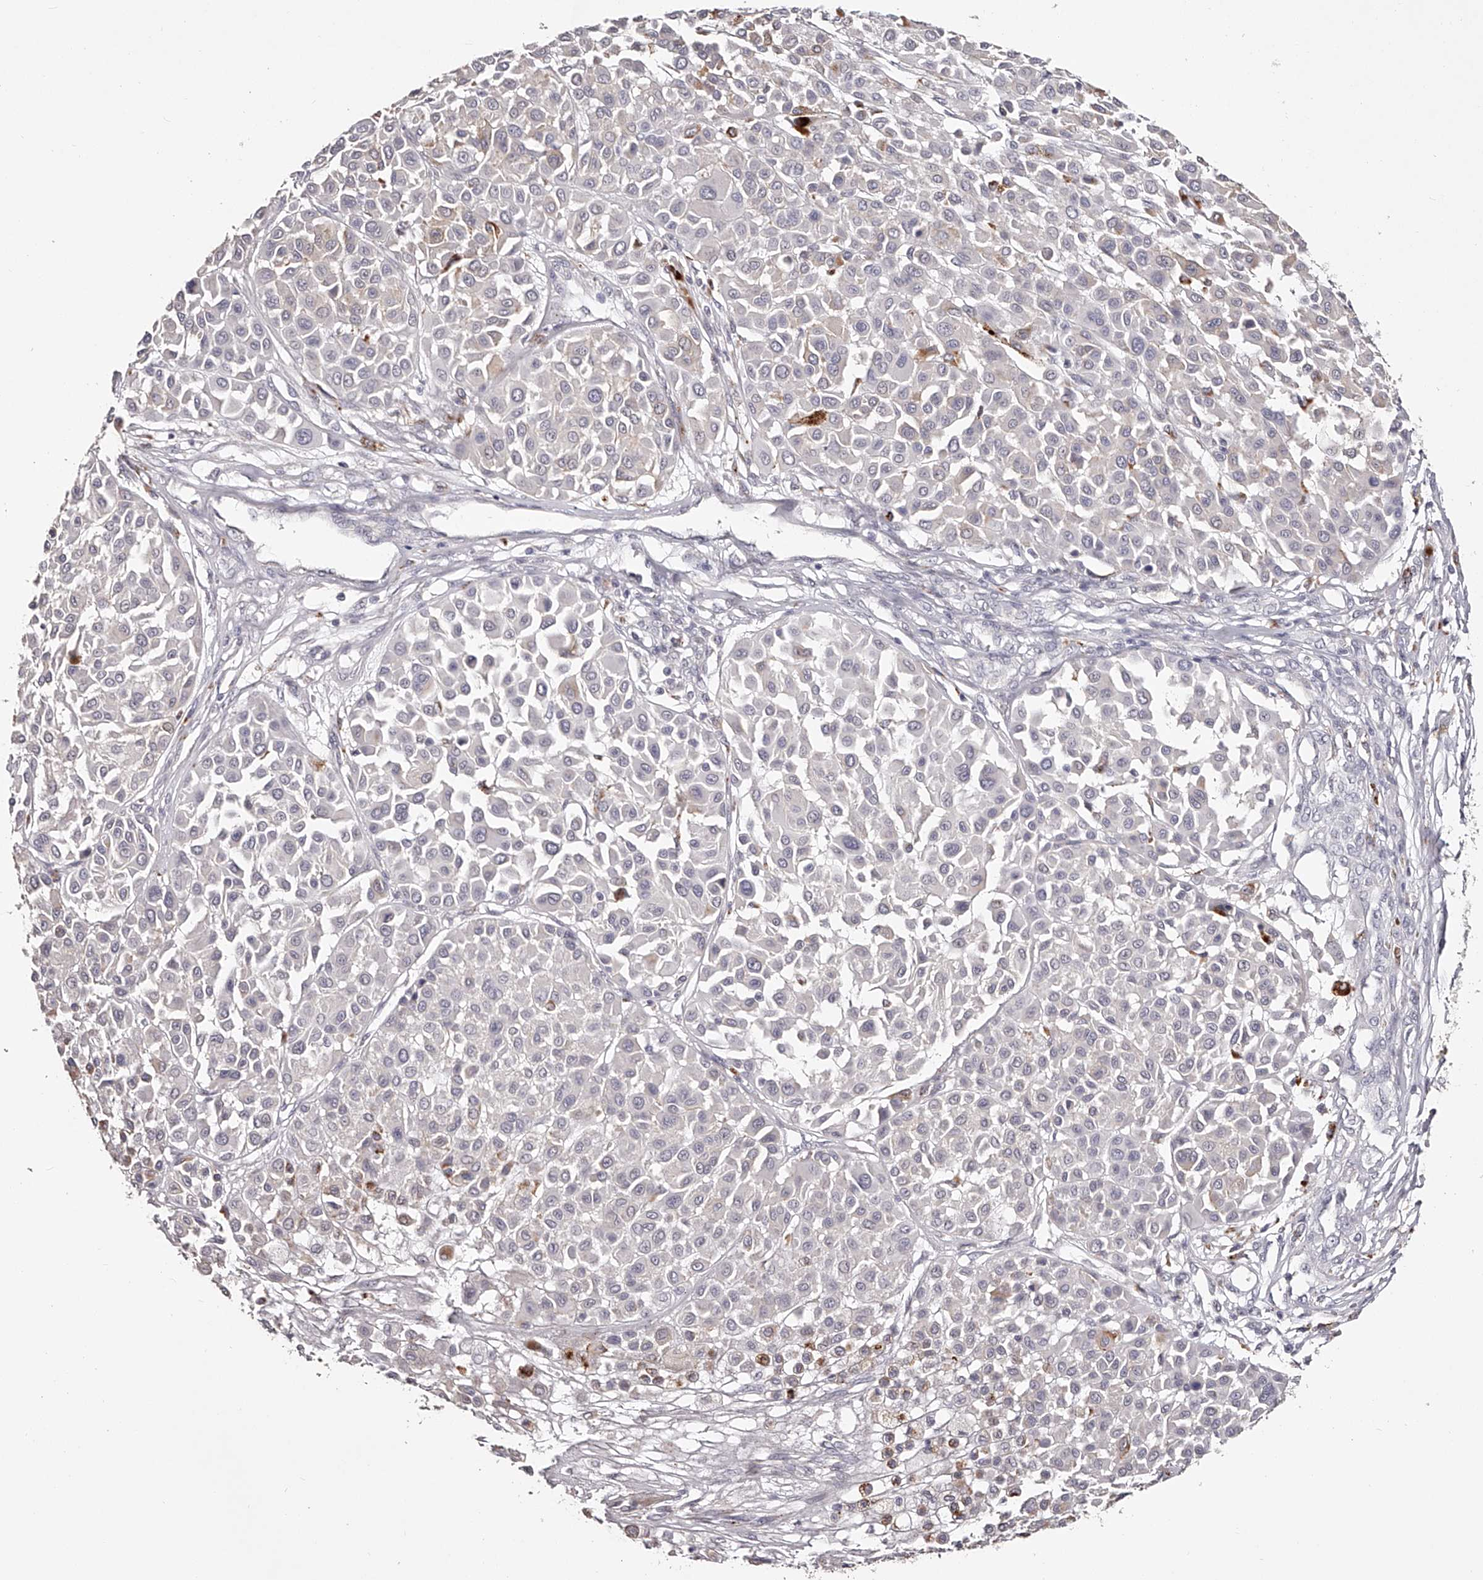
{"staining": {"intensity": "negative", "quantity": "none", "location": "none"}, "tissue": "melanoma", "cell_type": "Tumor cells", "image_type": "cancer", "snomed": [{"axis": "morphology", "description": "Malignant melanoma, Metastatic site"}, {"axis": "topography", "description": "Soft tissue"}], "caption": "The immunohistochemistry histopathology image has no significant staining in tumor cells of malignant melanoma (metastatic site) tissue.", "gene": "SLC35D3", "patient": {"sex": "male", "age": 41}}